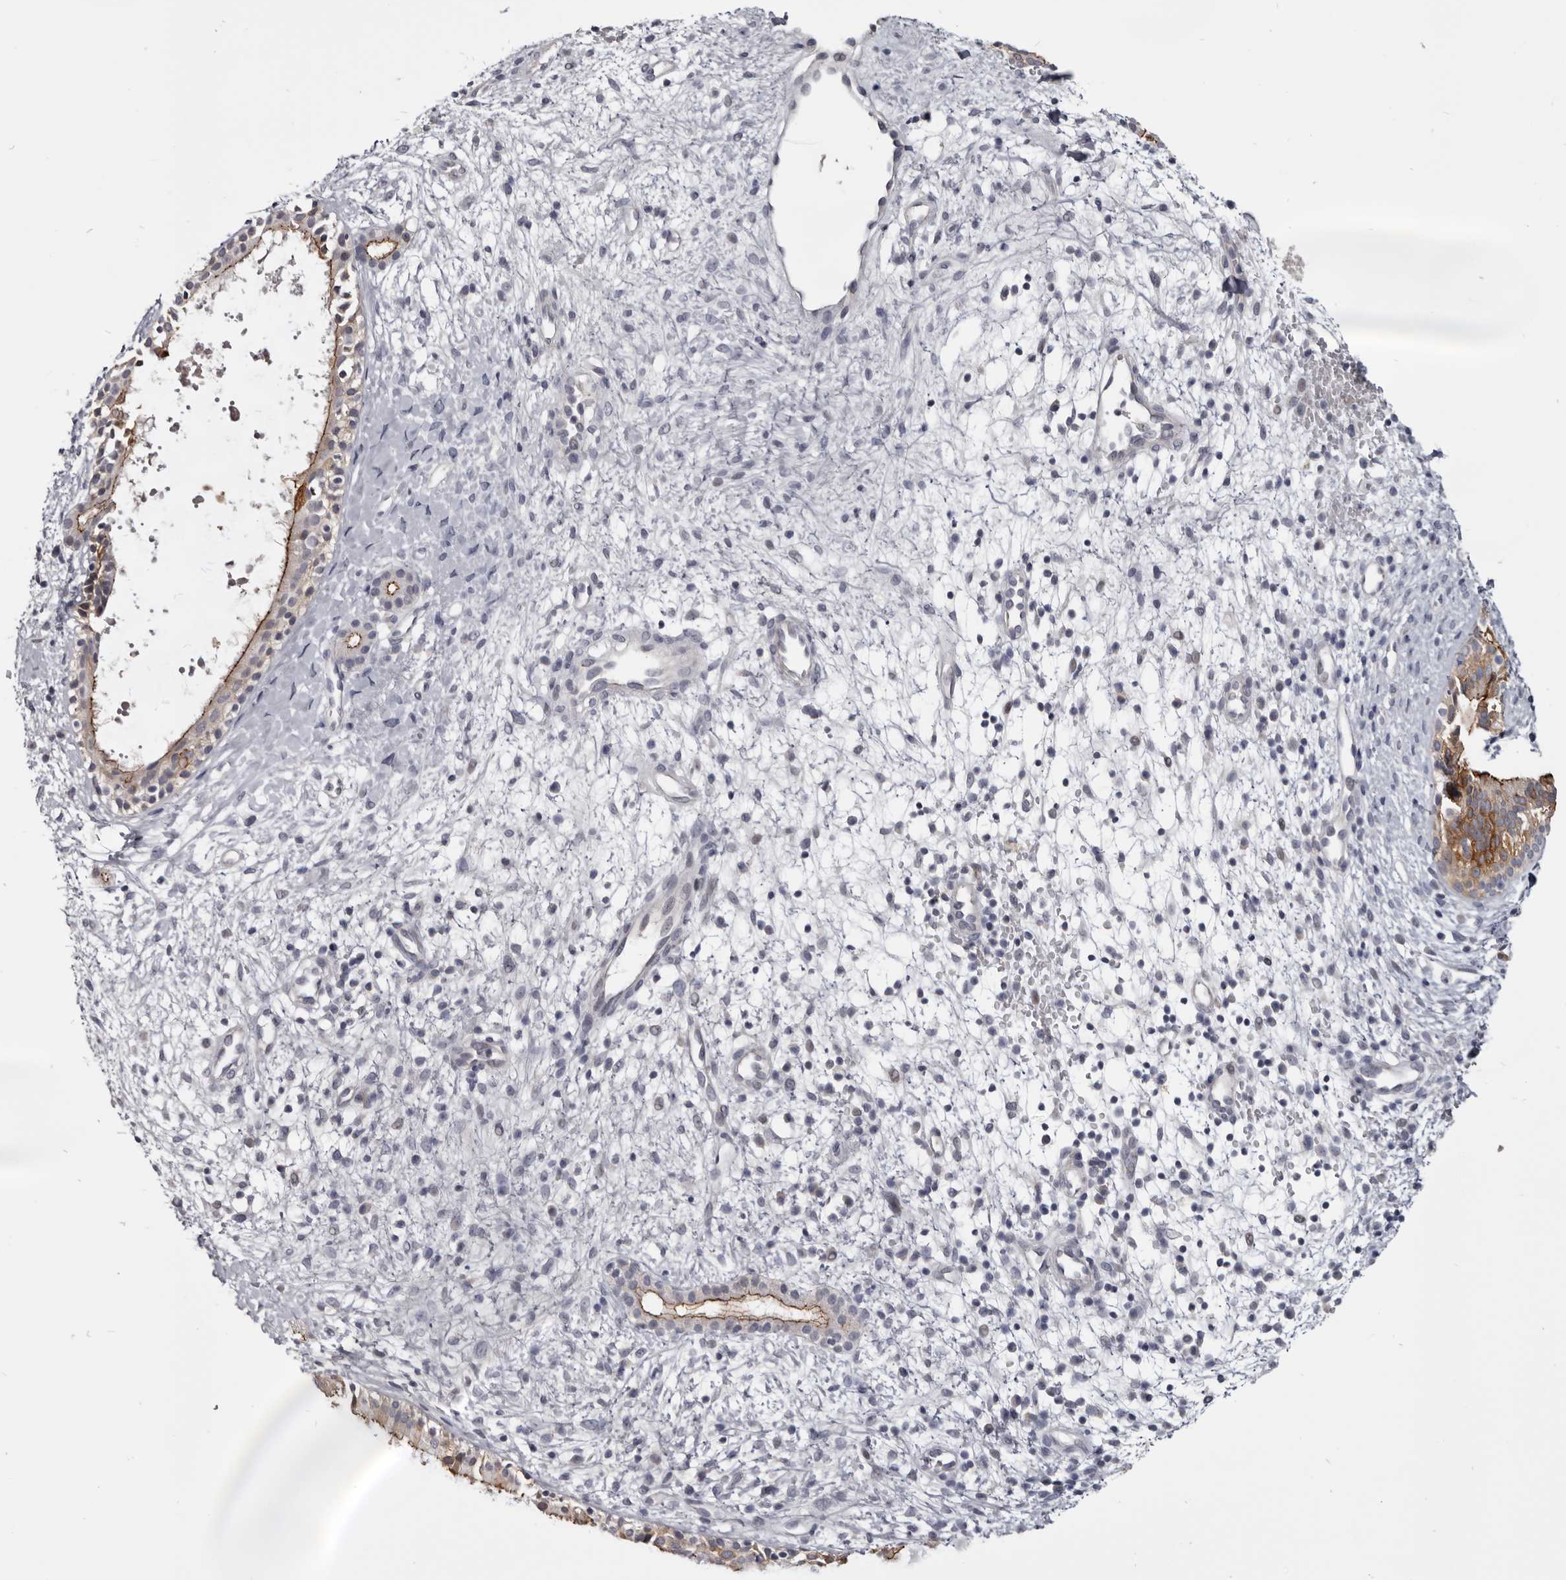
{"staining": {"intensity": "strong", "quantity": "25%-75%", "location": "cytoplasmic/membranous"}, "tissue": "nasopharynx", "cell_type": "Respiratory epithelial cells", "image_type": "normal", "snomed": [{"axis": "morphology", "description": "Normal tissue, NOS"}, {"axis": "topography", "description": "Nasopharynx"}], "caption": "Brown immunohistochemical staining in benign nasopharynx exhibits strong cytoplasmic/membranous positivity in about 25%-75% of respiratory epithelial cells.", "gene": "CGN", "patient": {"sex": "male", "age": 22}}